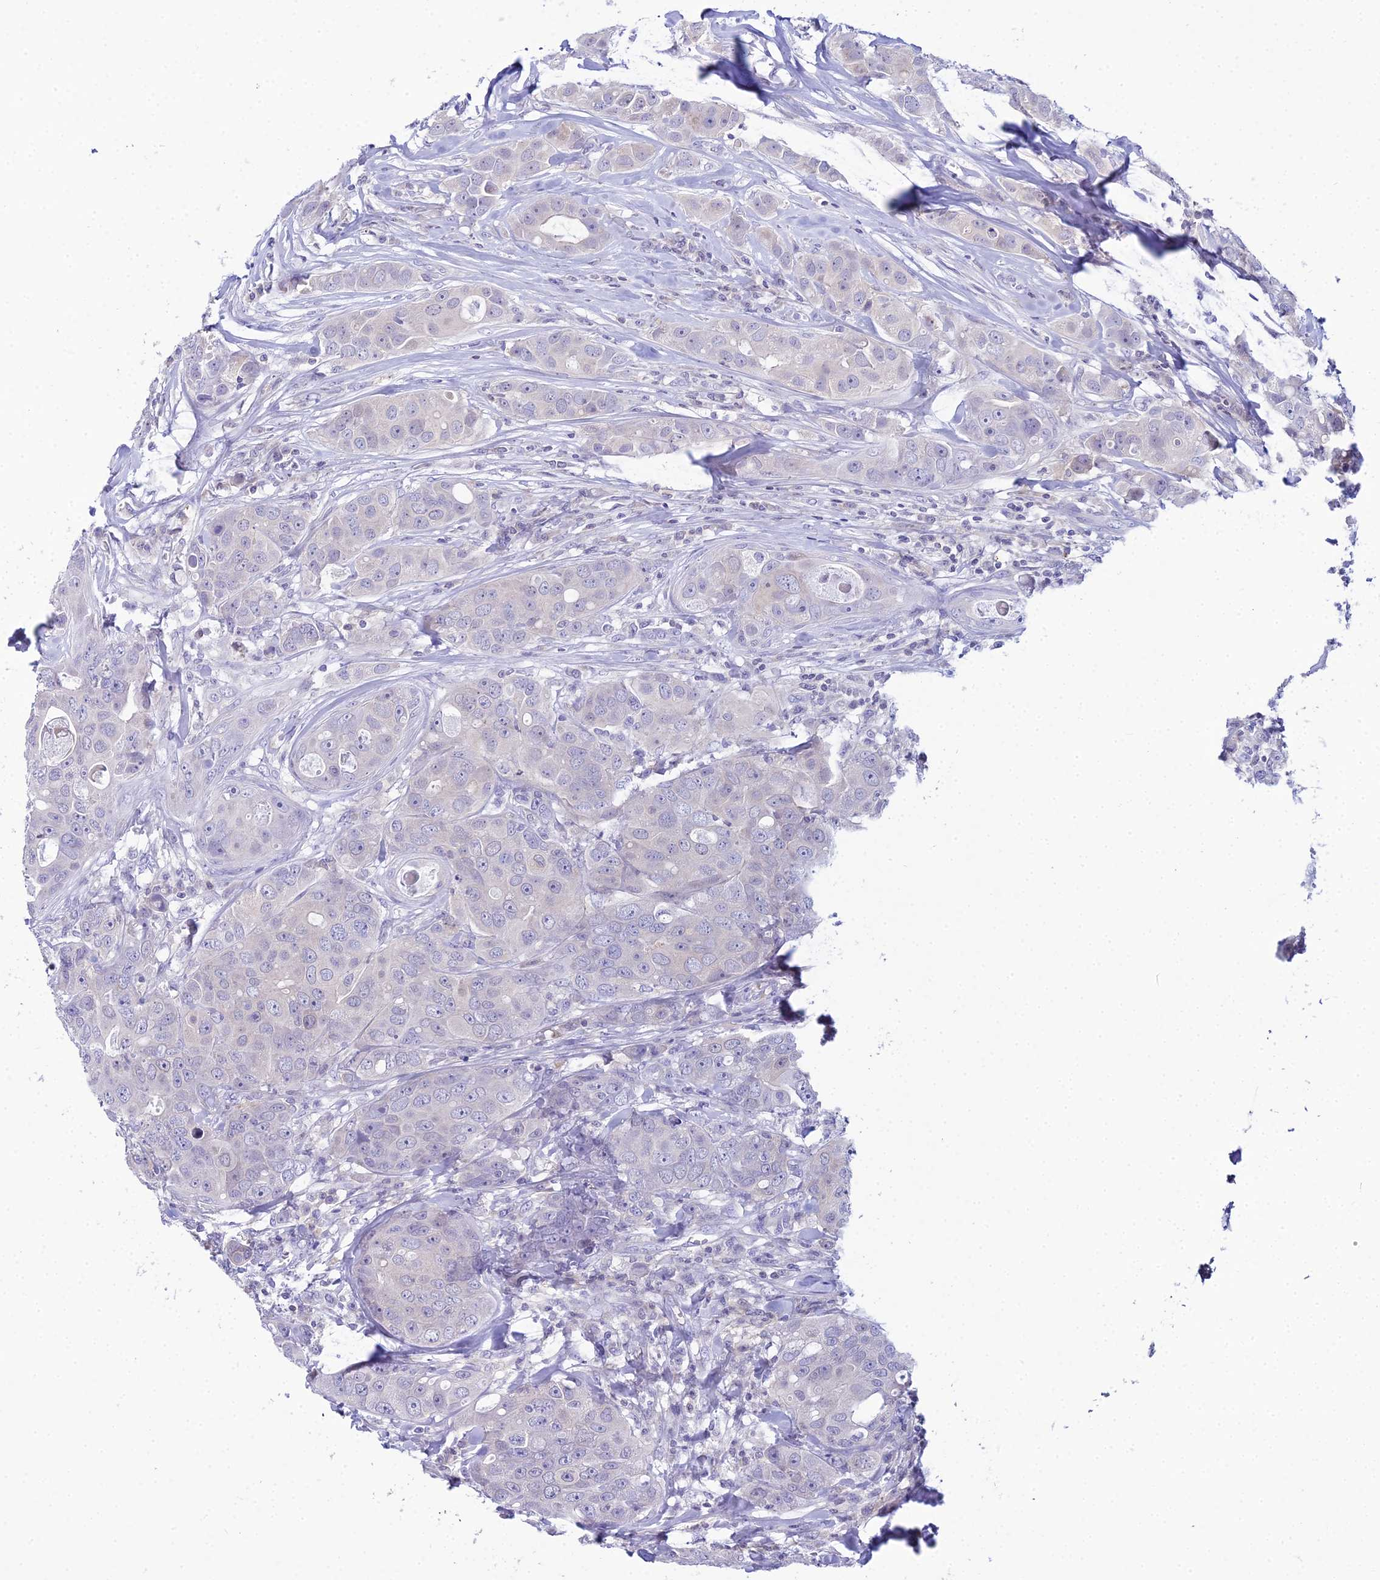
{"staining": {"intensity": "negative", "quantity": "none", "location": "none"}, "tissue": "breast cancer", "cell_type": "Tumor cells", "image_type": "cancer", "snomed": [{"axis": "morphology", "description": "Duct carcinoma"}, {"axis": "topography", "description": "Breast"}], "caption": "A high-resolution histopathology image shows IHC staining of breast cancer, which shows no significant positivity in tumor cells.", "gene": "ZMIZ1", "patient": {"sex": "female", "age": 43}}